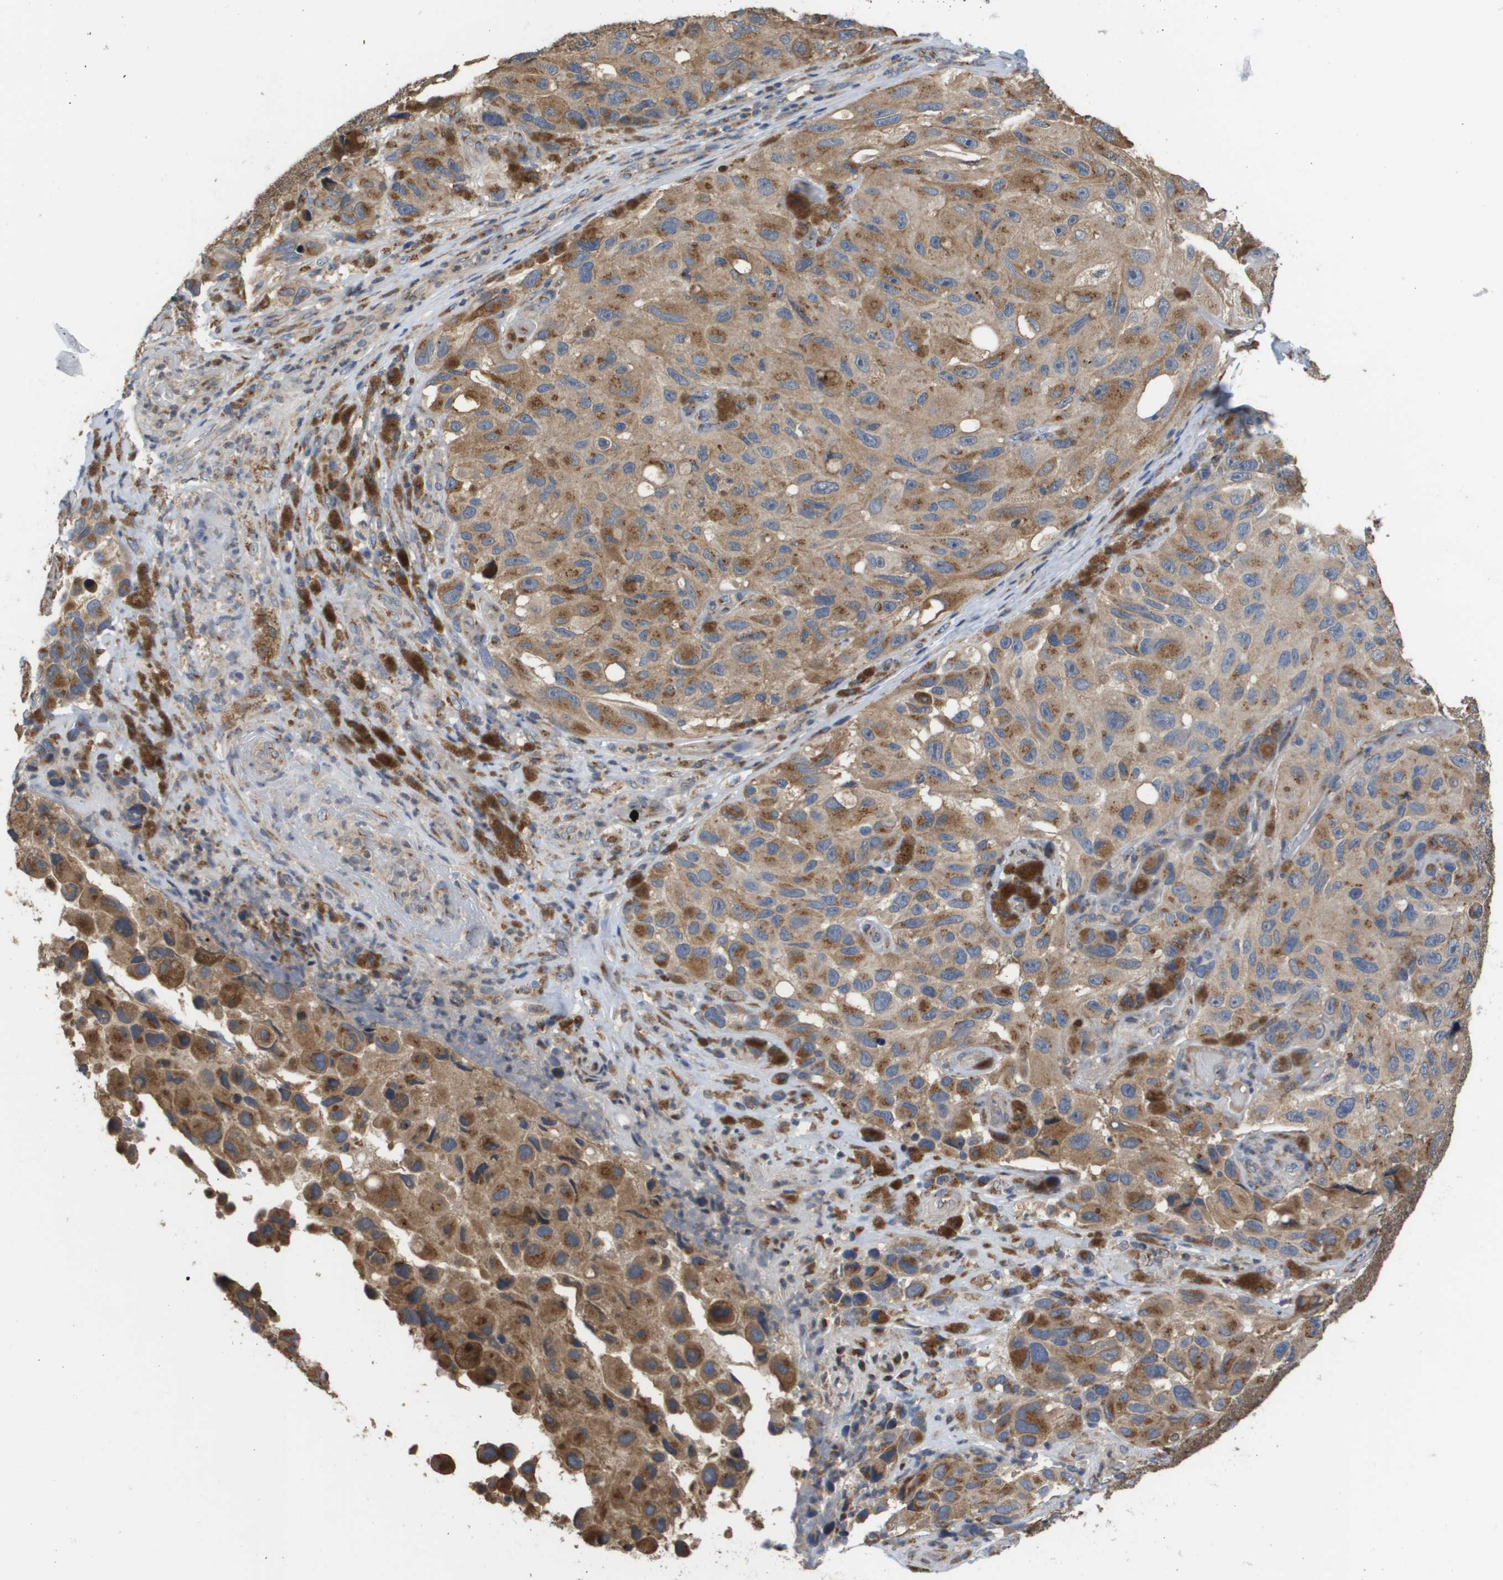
{"staining": {"intensity": "moderate", "quantity": ">75%", "location": "cytoplasmic/membranous"}, "tissue": "melanoma", "cell_type": "Tumor cells", "image_type": "cancer", "snomed": [{"axis": "morphology", "description": "Malignant melanoma, NOS"}, {"axis": "topography", "description": "Skin"}], "caption": "Immunohistochemistry (IHC) staining of melanoma, which displays medium levels of moderate cytoplasmic/membranous expression in about >75% of tumor cells indicating moderate cytoplasmic/membranous protein positivity. The staining was performed using DAB (3,3'-diaminobenzidine) (brown) for protein detection and nuclei were counterstained in hematoxylin (blue).", "gene": "PCK1", "patient": {"sex": "female", "age": 73}}